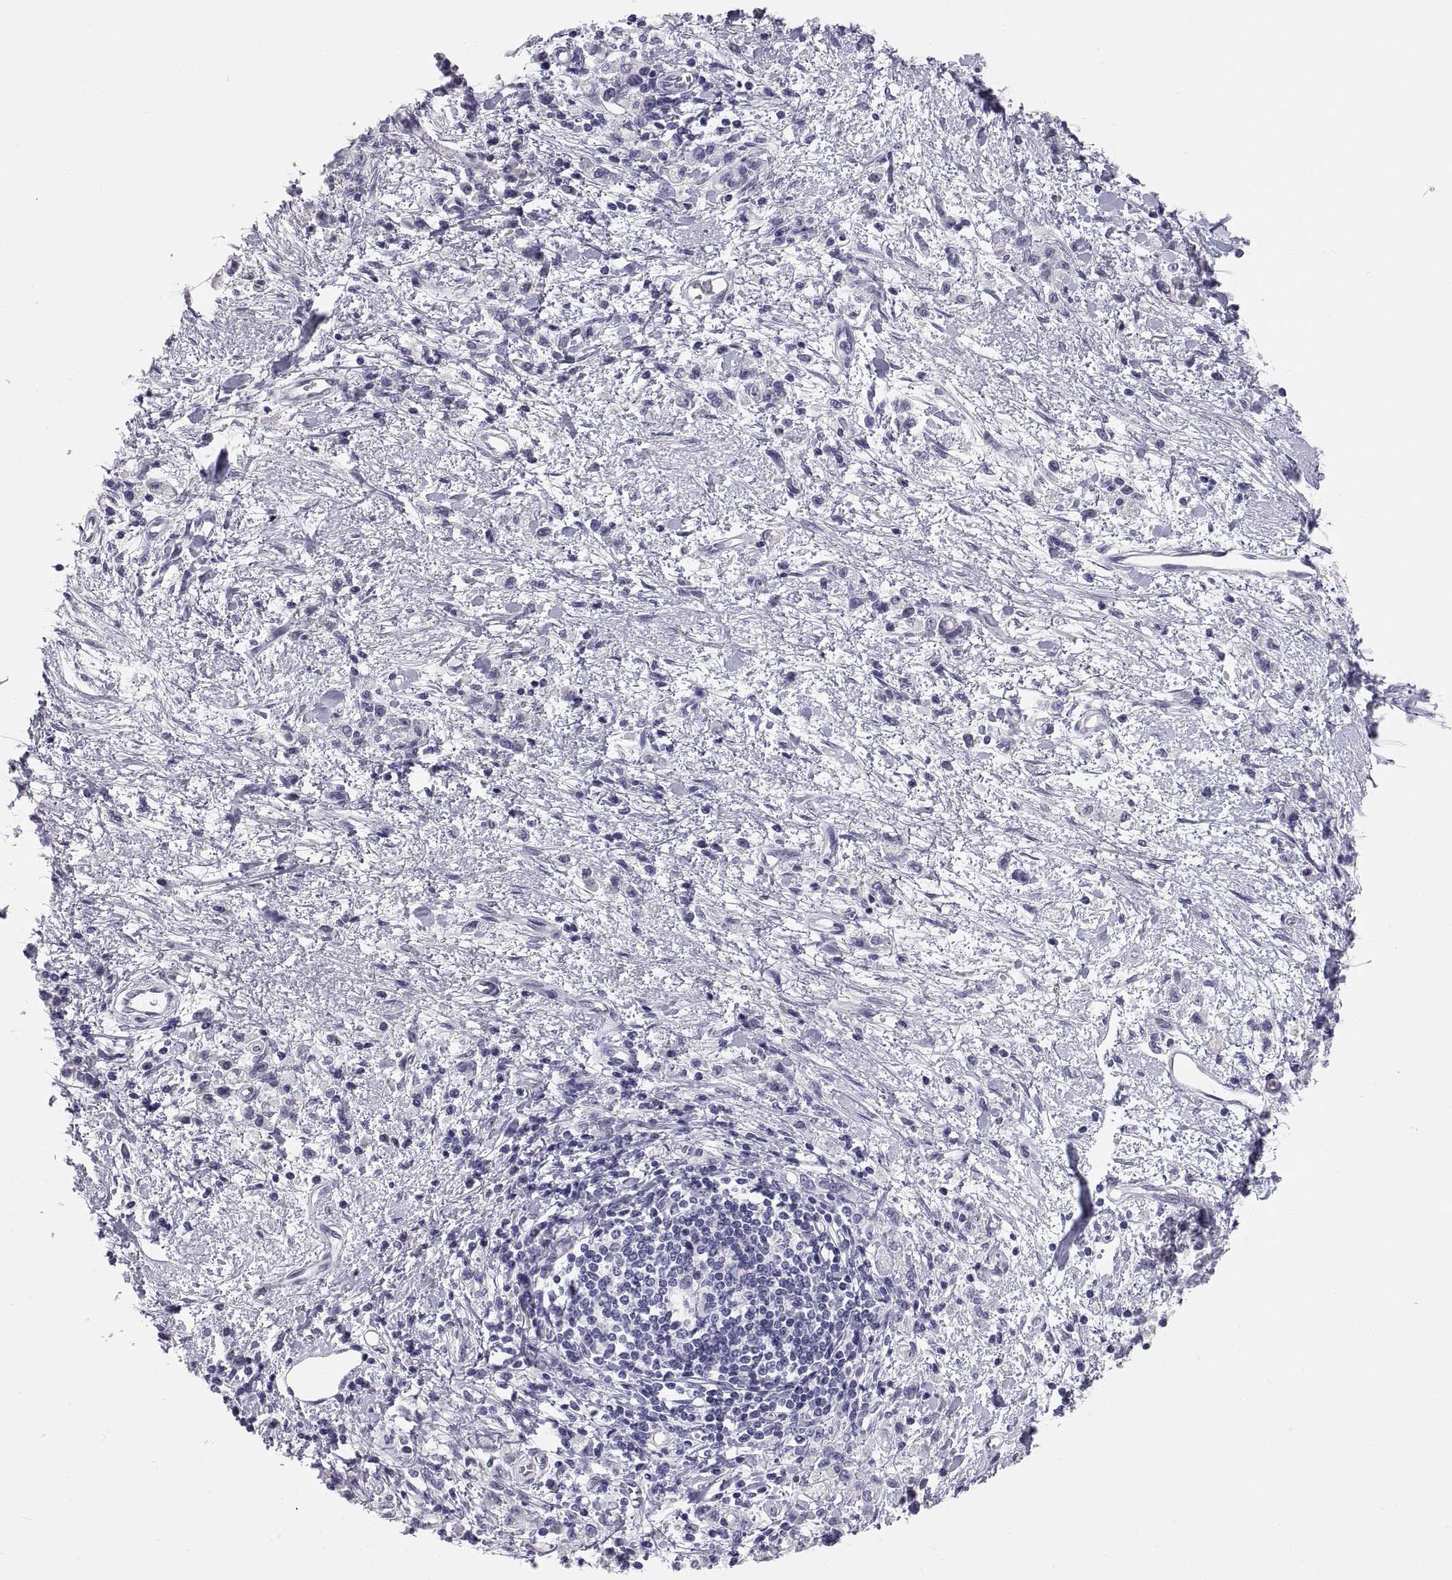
{"staining": {"intensity": "negative", "quantity": "none", "location": "none"}, "tissue": "stomach cancer", "cell_type": "Tumor cells", "image_type": "cancer", "snomed": [{"axis": "morphology", "description": "Adenocarcinoma, NOS"}, {"axis": "topography", "description": "Stomach"}], "caption": "The IHC image has no significant expression in tumor cells of adenocarcinoma (stomach) tissue.", "gene": "TEX13A", "patient": {"sex": "male", "age": 77}}